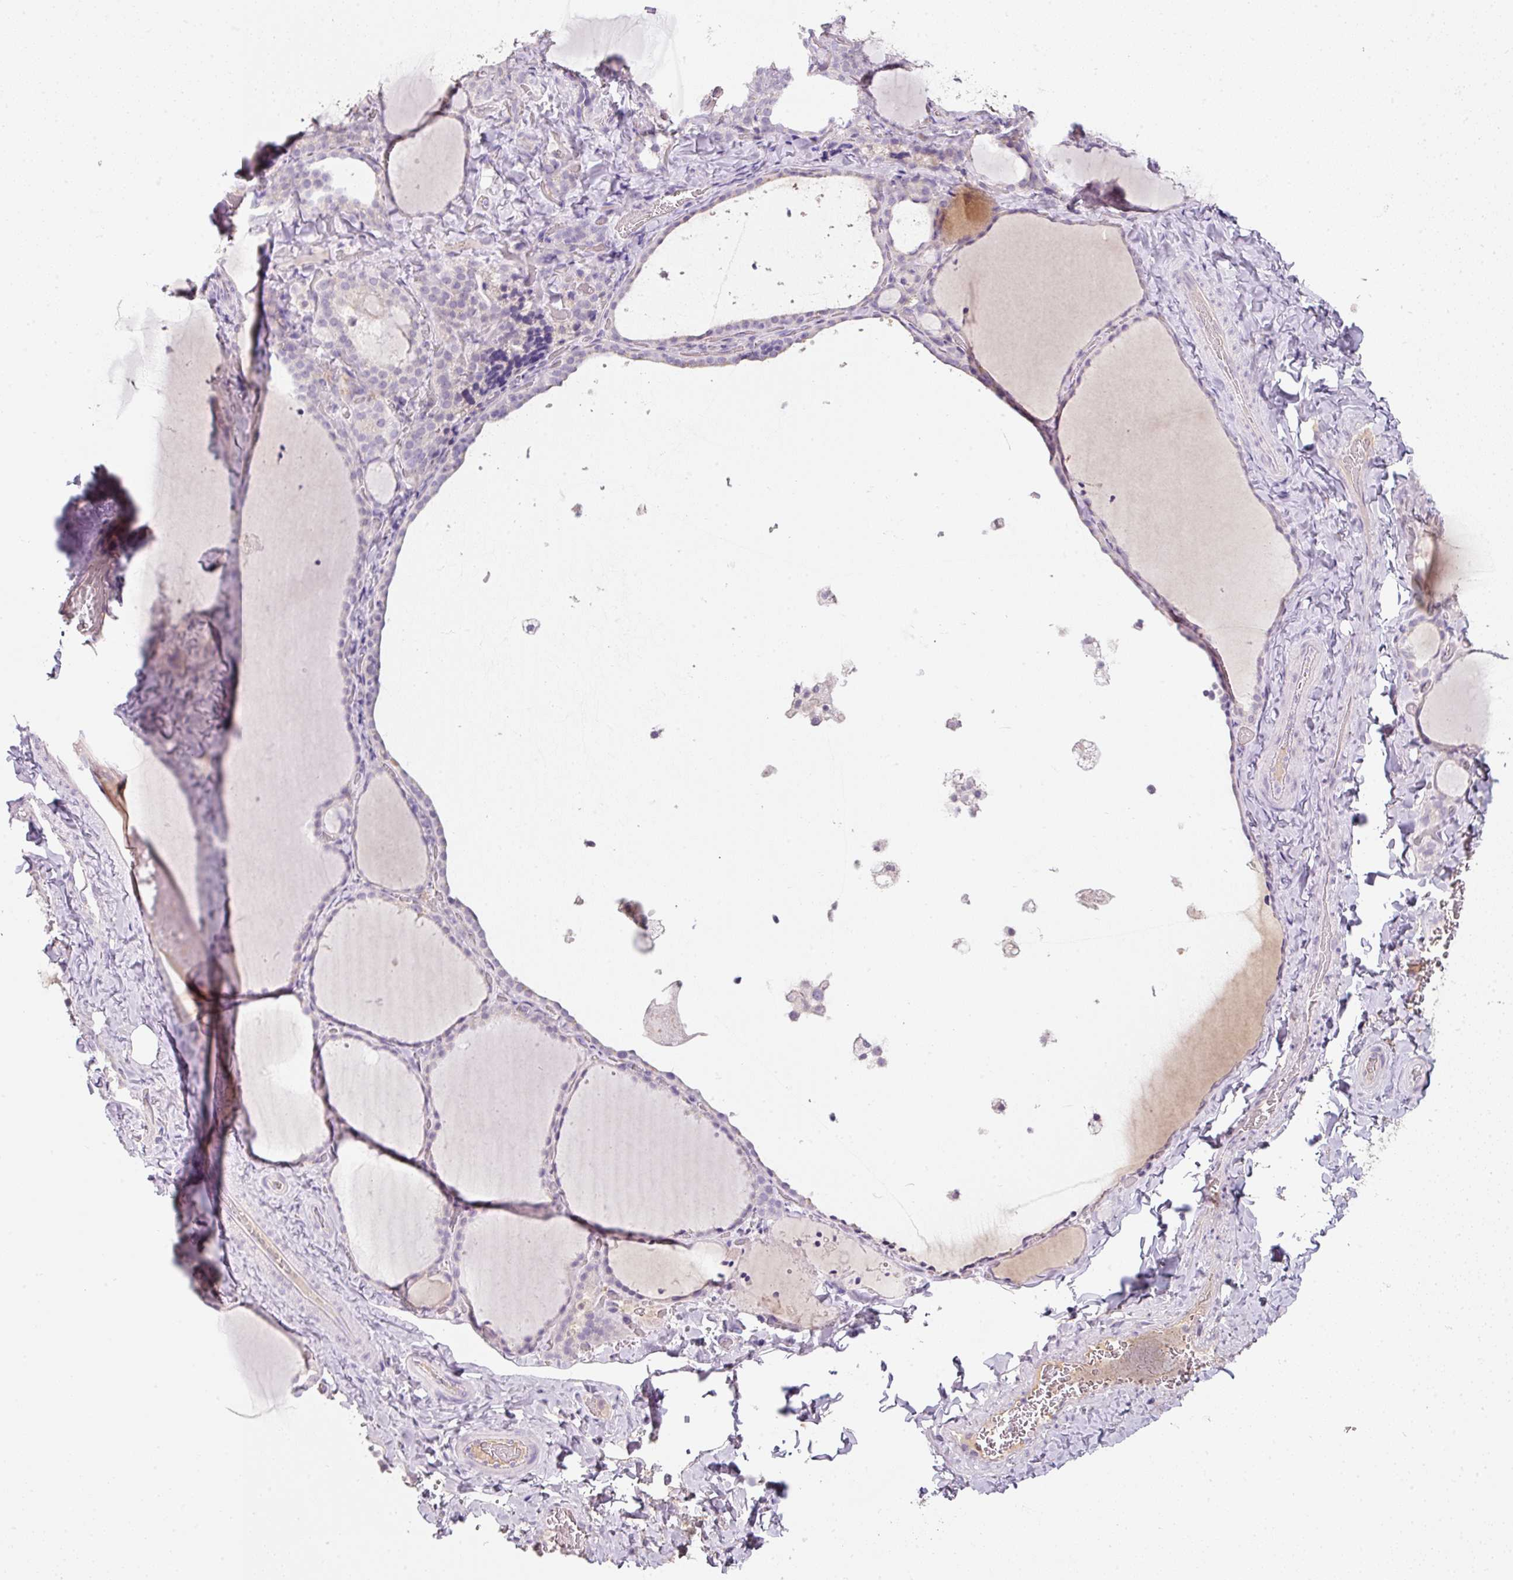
{"staining": {"intensity": "negative", "quantity": "none", "location": "none"}, "tissue": "thyroid gland", "cell_type": "Glandular cells", "image_type": "normal", "snomed": [{"axis": "morphology", "description": "Normal tissue, NOS"}, {"axis": "topography", "description": "Thyroid gland"}], "caption": "DAB (3,3'-diaminobenzidine) immunohistochemical staining of normal human thyroid gland reveals no significant staining in glandular cells. Nuclei are stained in blue.", "gene": "TMEM37", "patient": {"sex": "female", "age": 22}}